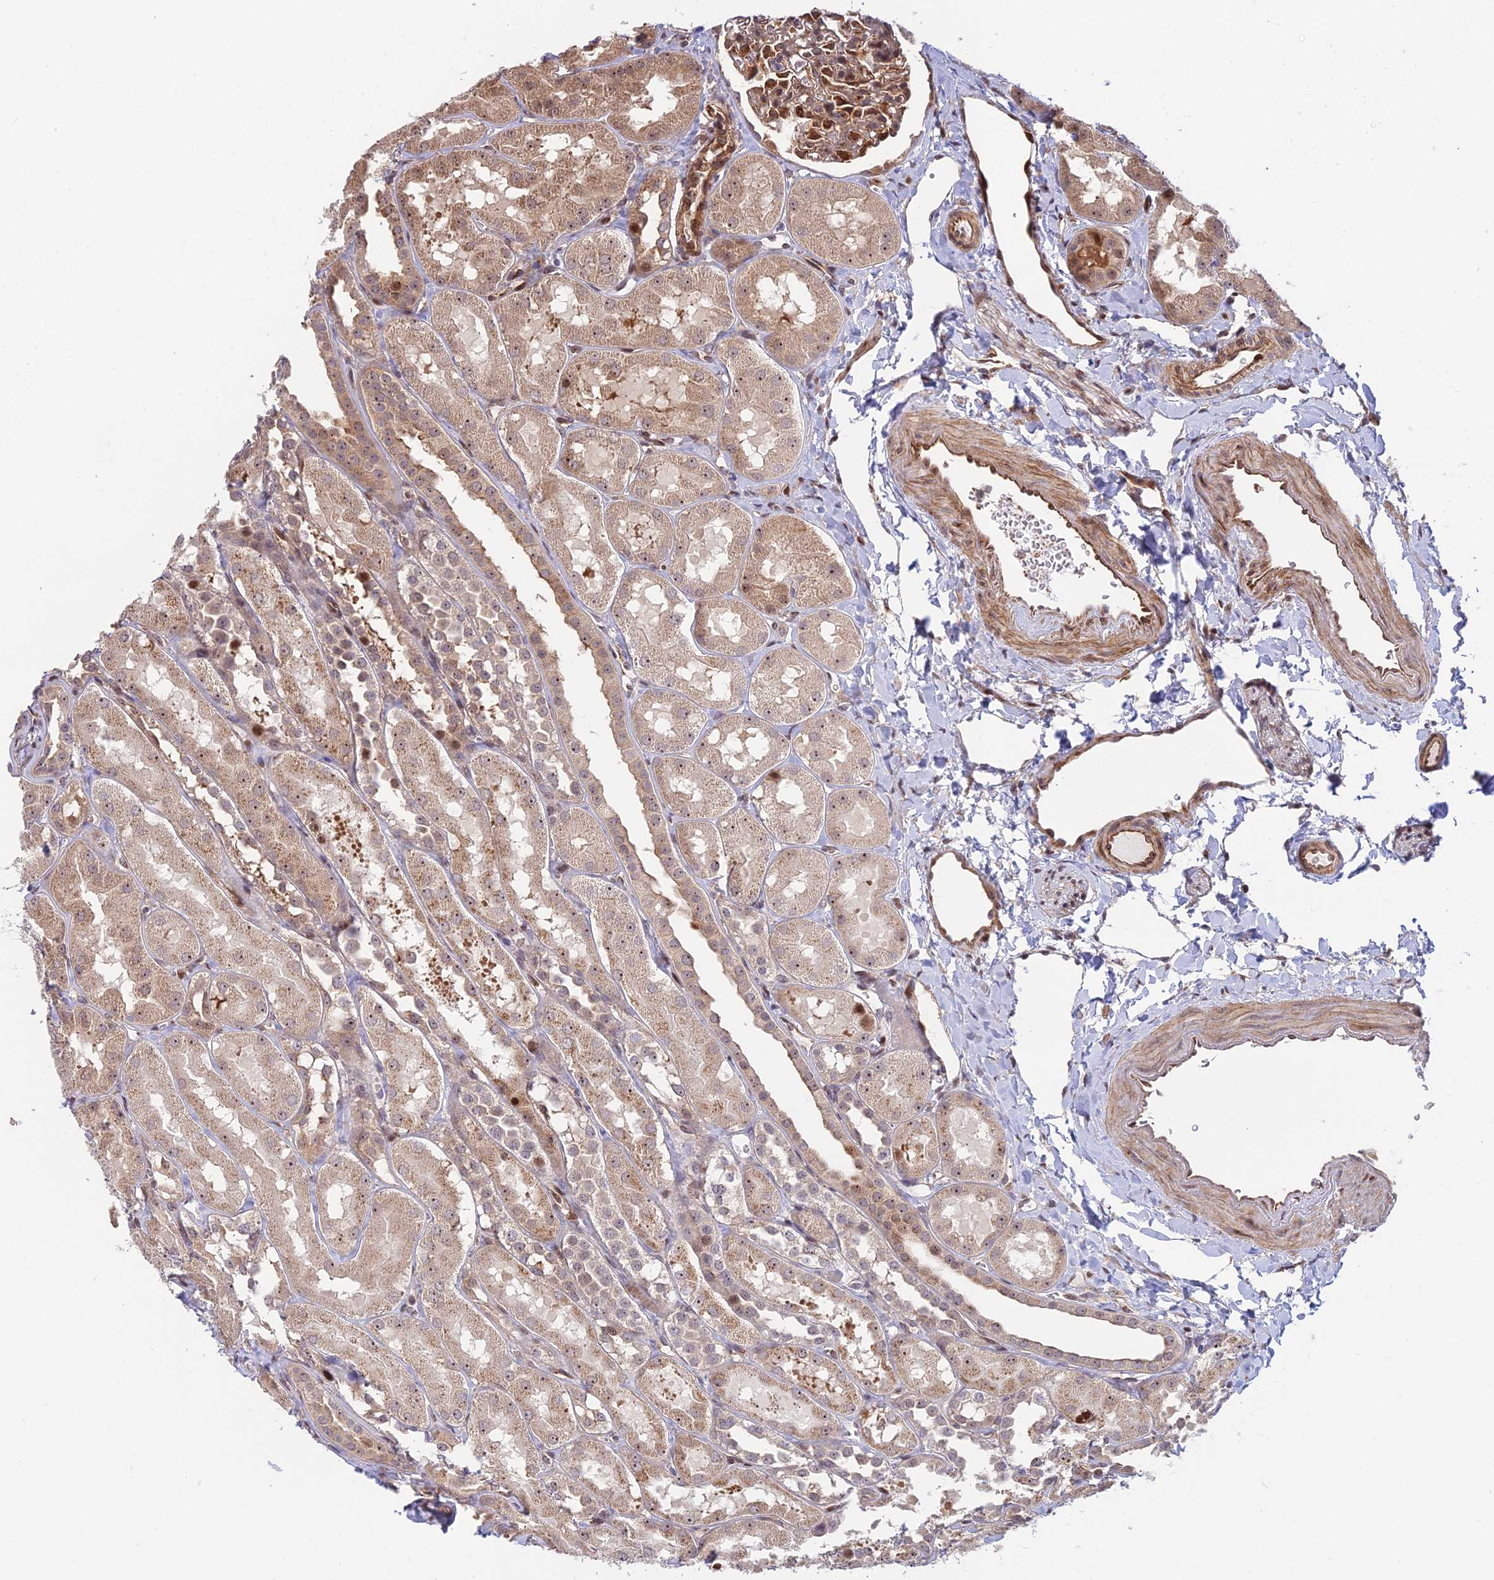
{"staining": {"intensity": "moderate", "quantity": ">75%", "location": "cytoplasmic/membranous,nuclear"}, "tissue": "kidney", "cell_type": "Cells in glomeruli", "image_type": "normal", "snomed": [{"axis": "morphology", "description": "Normal tissue, NOS"}, {"axis": "topography", "description": "Kidney"}, {"axis": "topography", "description": "Urinary bladder"}], "caption": "The immunohistochemical stain labels moderate cytoplasmic/membranous,nuclear positivity in cells in glomeruli of normal kidney. The staining was performed using DAB to visualize the protein expression in brown, while the nuclei were stained in blue with hematoxylin (Magnification: 20x).", "gene": "UFSP2", "patient": {"sex": "male", "age": 16}}